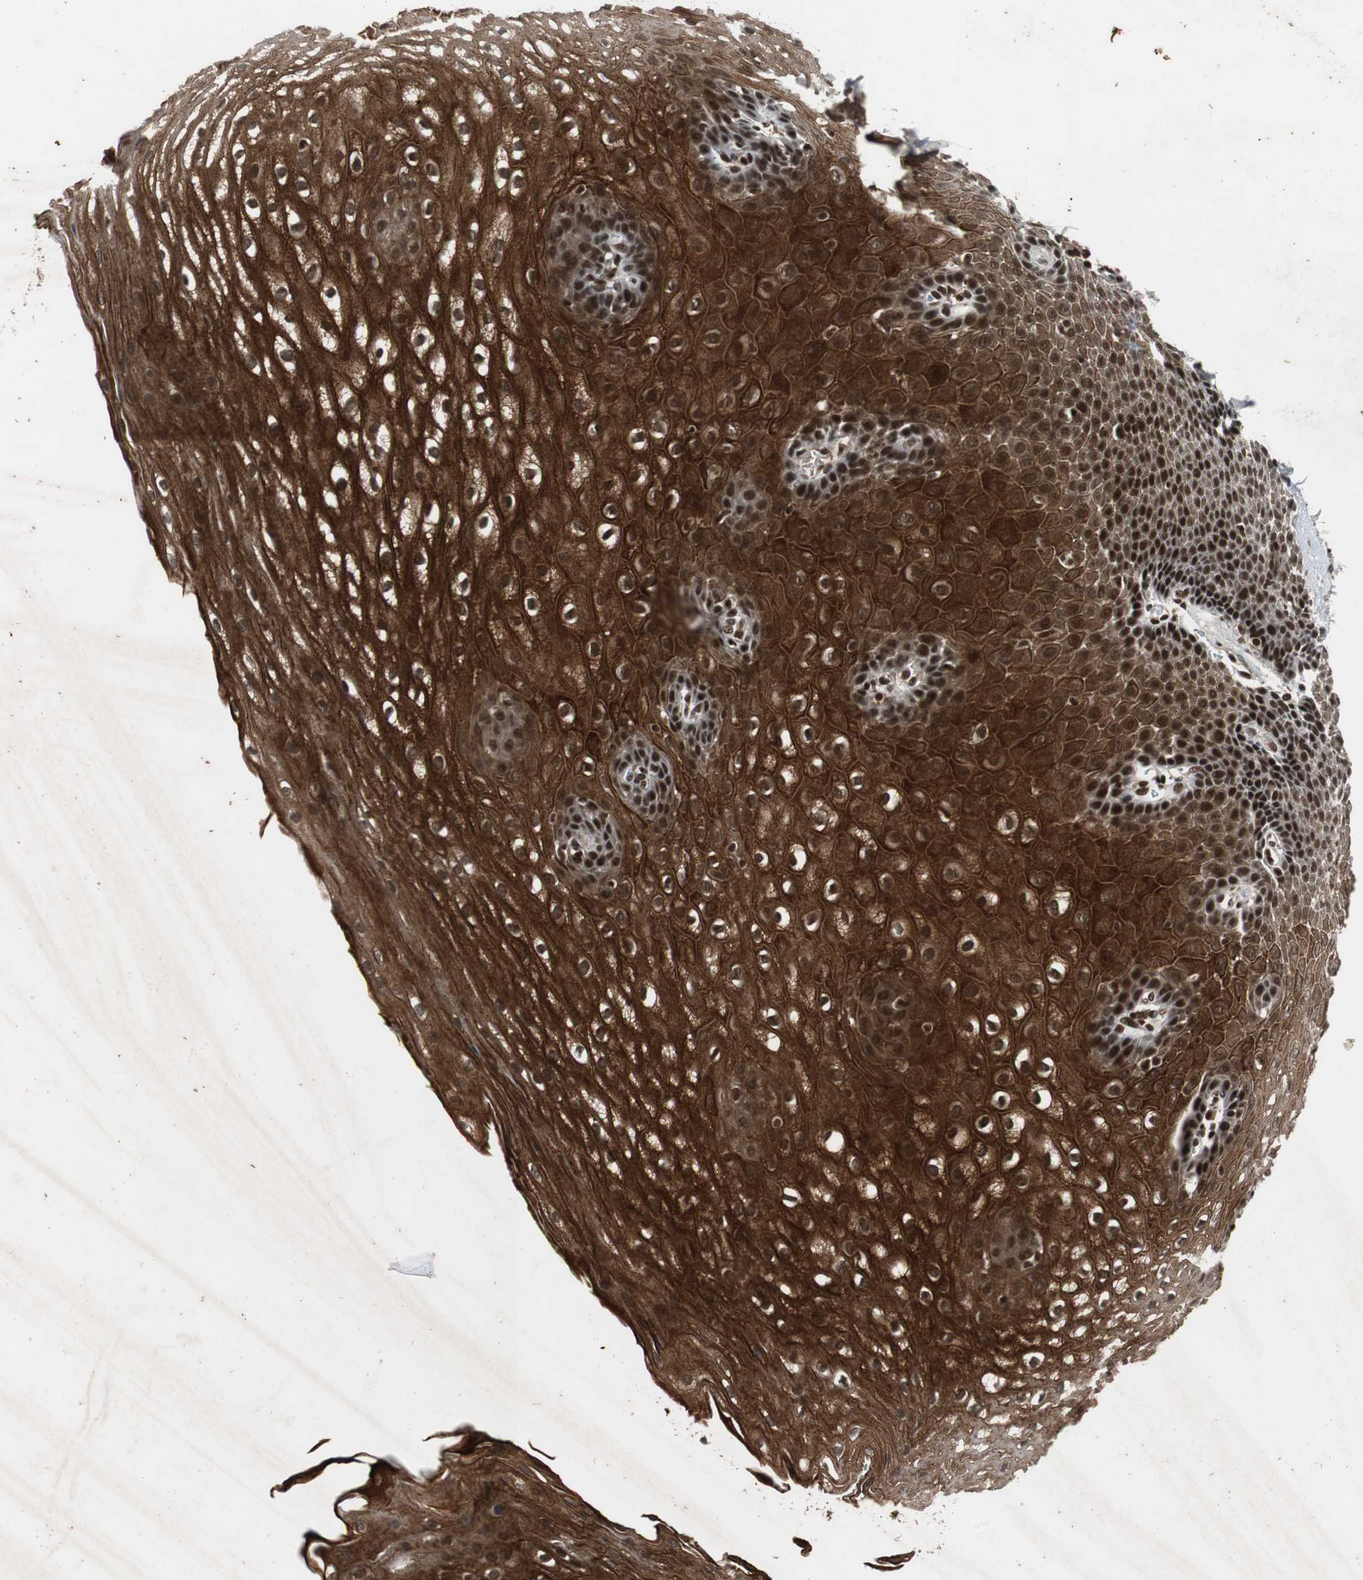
{"staining": {"intensity": "strong", "quantity": ">75%", "location": "cytoplasmic/membranous,nuclear"}, "tissue": "esophagus", "cell_type": "Squamous epithelial cells", "image_type": "normal", "snomed": [{"axis": "morphology", "description": "Normal tissue, NOS"}, {"axis": "topography", "description": "Esophagus"}], "caption": "An image of esophagus stained for a protein demonstrates strong cytoplasmic/membranous,nuclear brown staining in squamous epithelial cells.", "gene": "TAF5", "patient": {"sex": "male", "age": 48}}